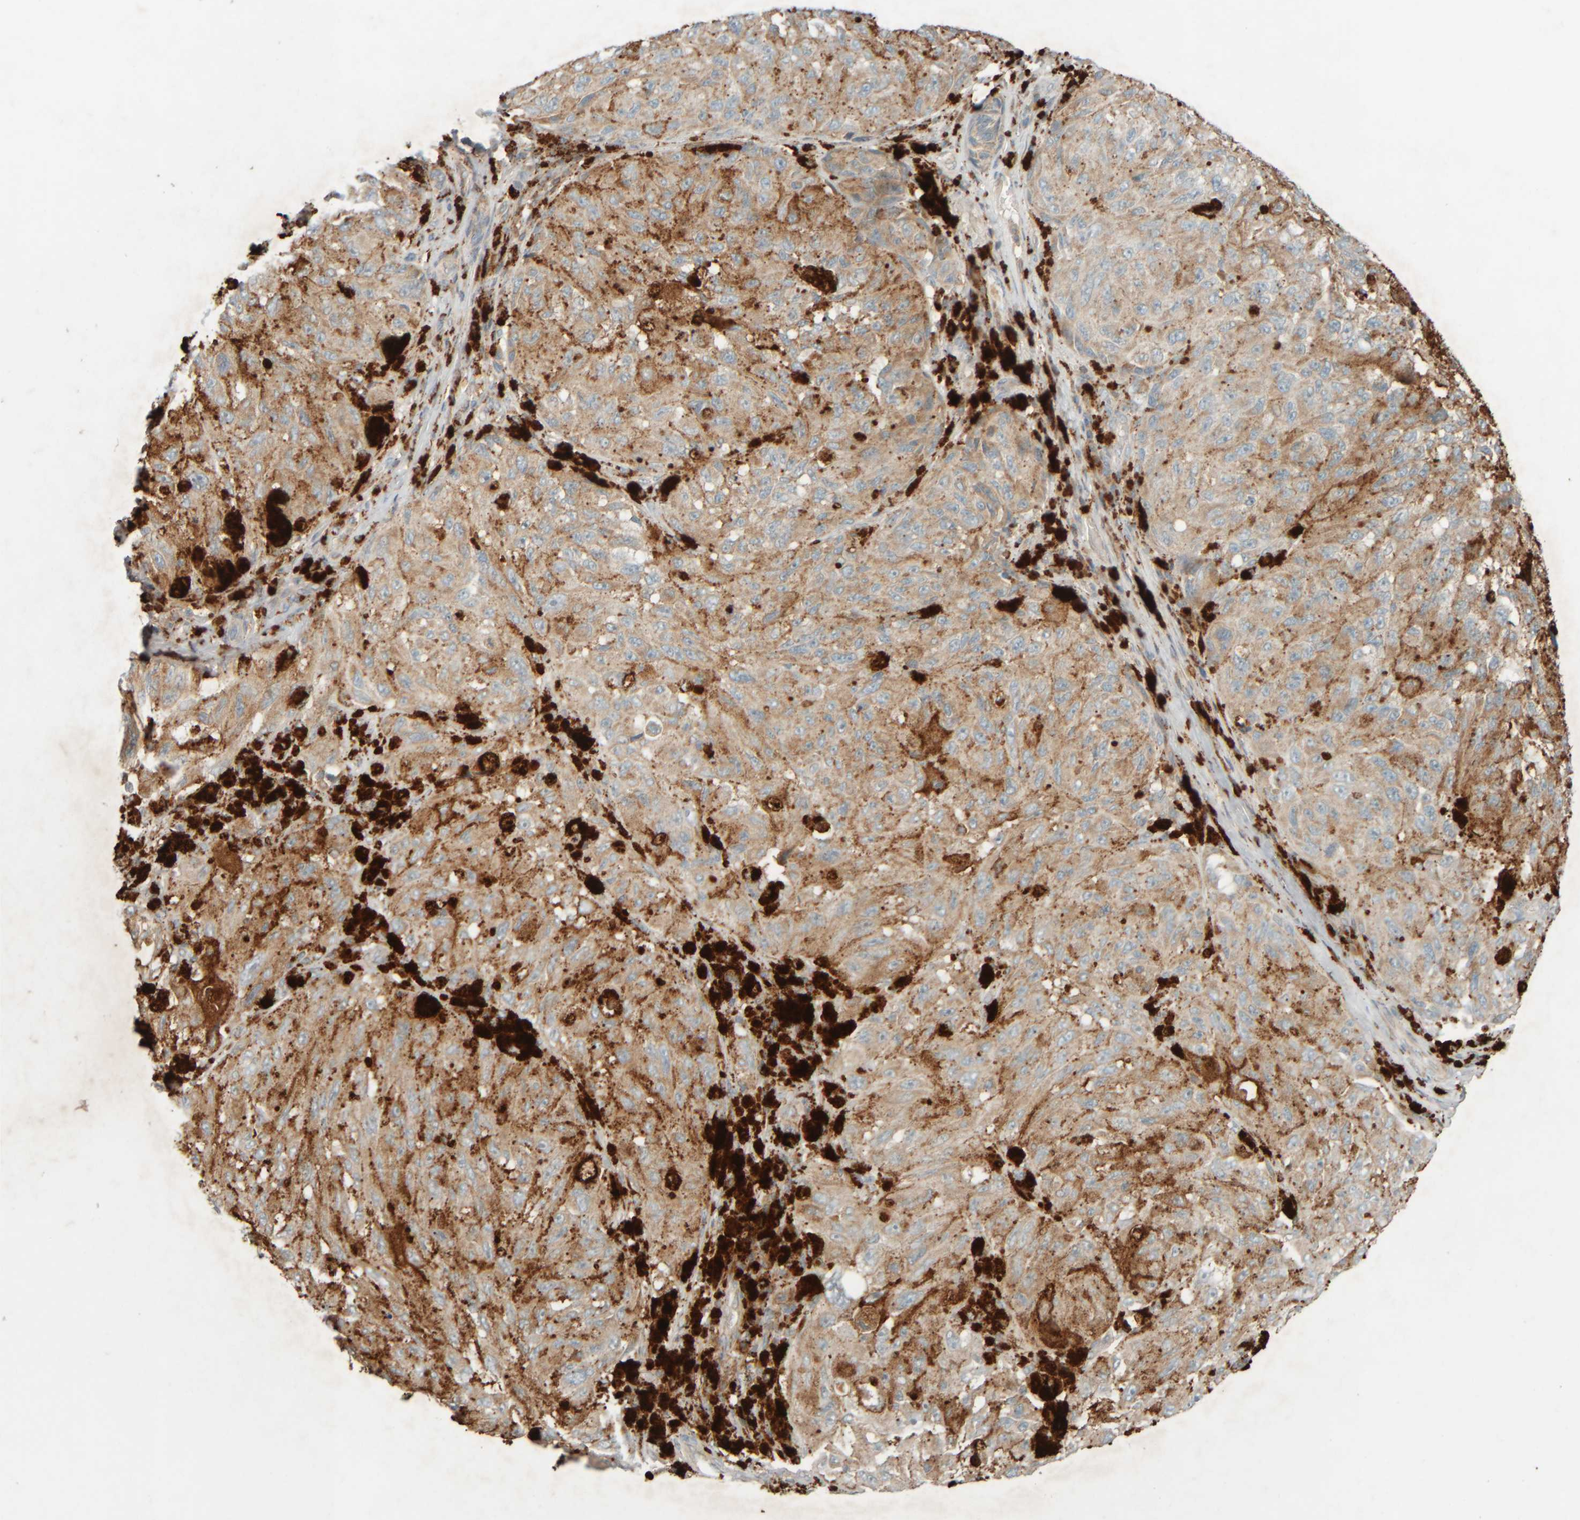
{"staining": {"intensity": "moderate", "quantity": ">75%", "location": "cytoplasmic/membranous"}, "tissue": "melanoma", "cell_type": "Tumor cells", "image_type": "cancer", "snomed": [{"axis": "morphology", "description": "Malignant melanoma, NOS"}, {"axis": "topography", "description": "Skin"}], "caption": "Melanoma stained with IHC shows moderate cytoplasmic/membranous positivity in approximately >75% of tumor cells.", "gene": "SPAG5", "patient": {"sex": "female", "age": 73}}